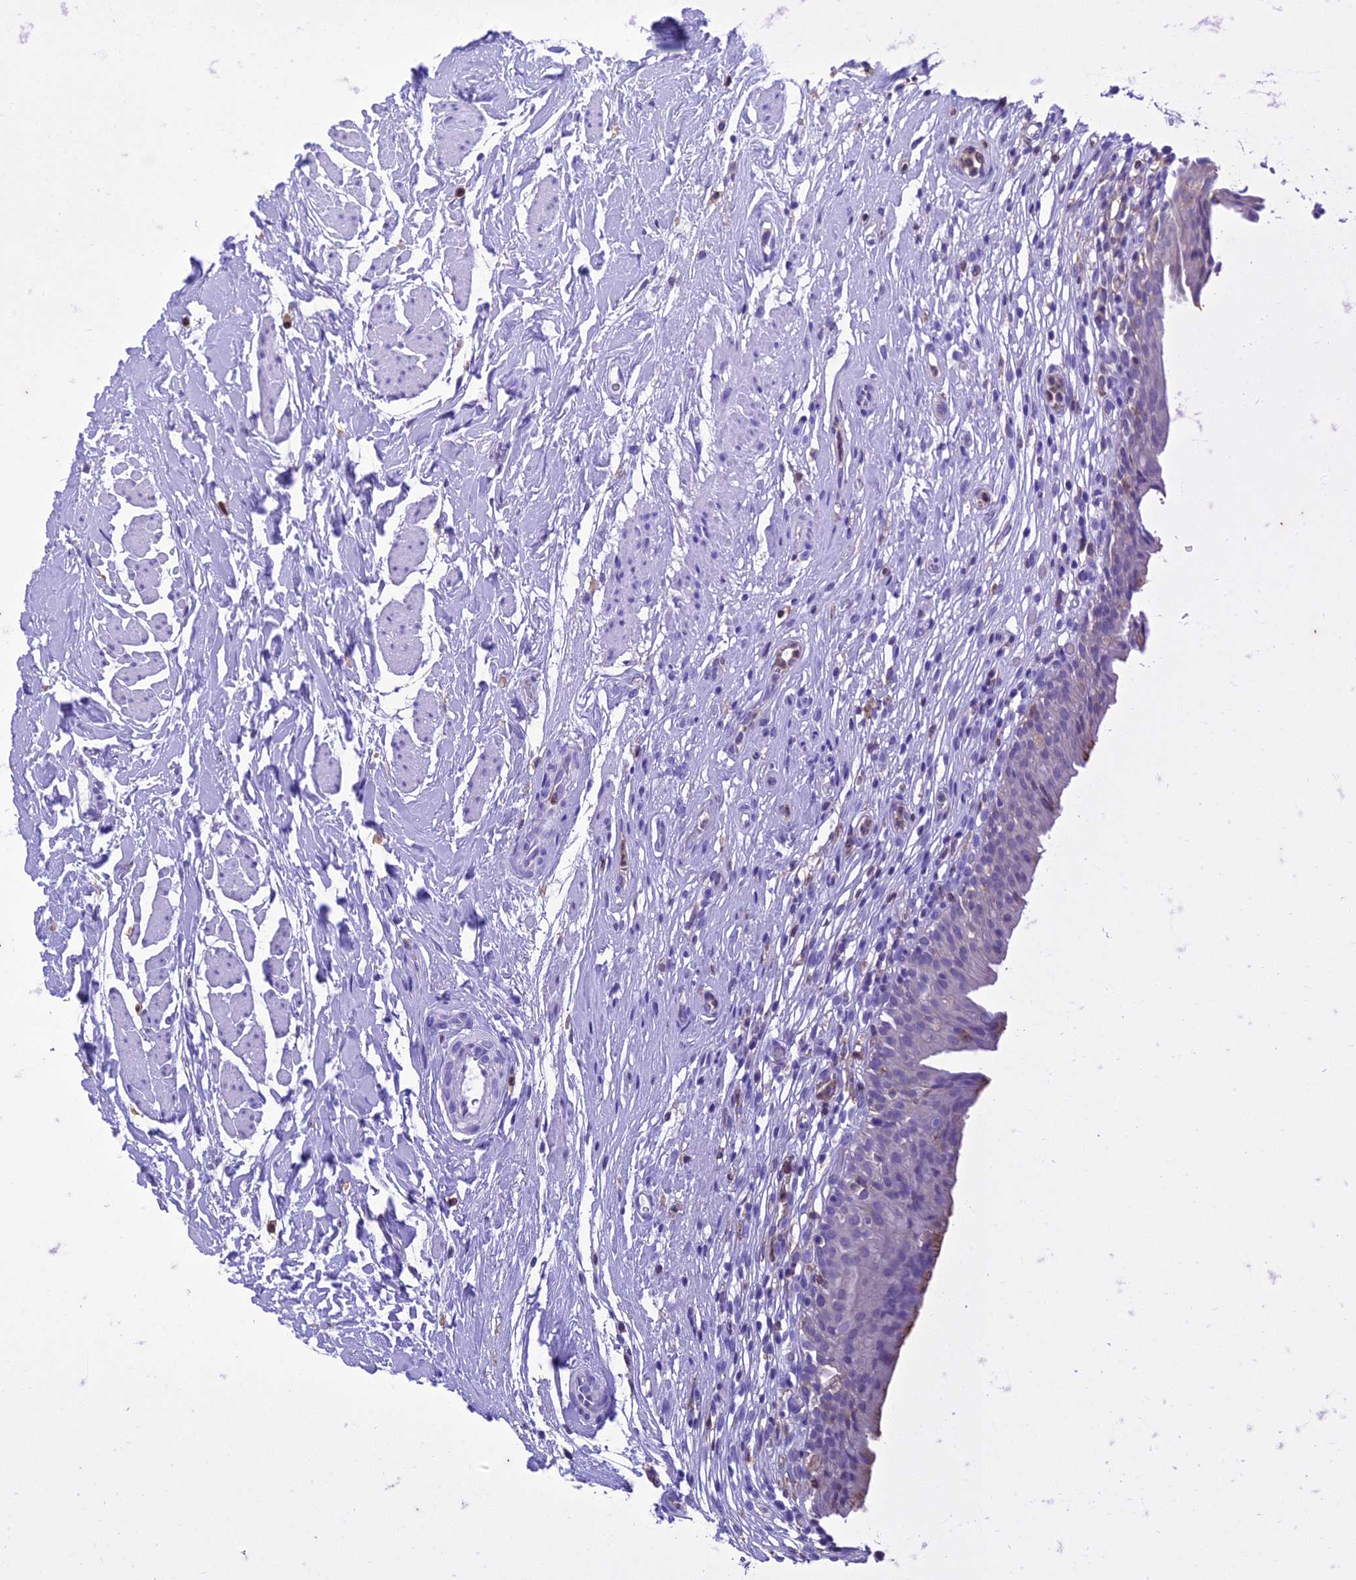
{"staining": {"intensity": "weak", "quantity": "<25%", "location": "cytoplasmic/membranous"}, "tissue": "urinary bladder", "cell_type": "Urothelial cells", "image_type": "normal", "snomed": [{"axis": "morphology", "description": "Normal tissue, NOS"}, {"axis": "morphology", "description": "Inflammation, NOS"}, {"axis": "topography", "description": "Urinary bladder"}], "caption": "A high-resolution histopathology image shows immunohistochemistry staining of unremarkable urinary bladder, which shows no significant expression in urothelial cells. (Immunohistochemistry, brightfield microscopy, high magnification).", "gene": "FGF7", "patient": {"sex": "male", "age": 63}}